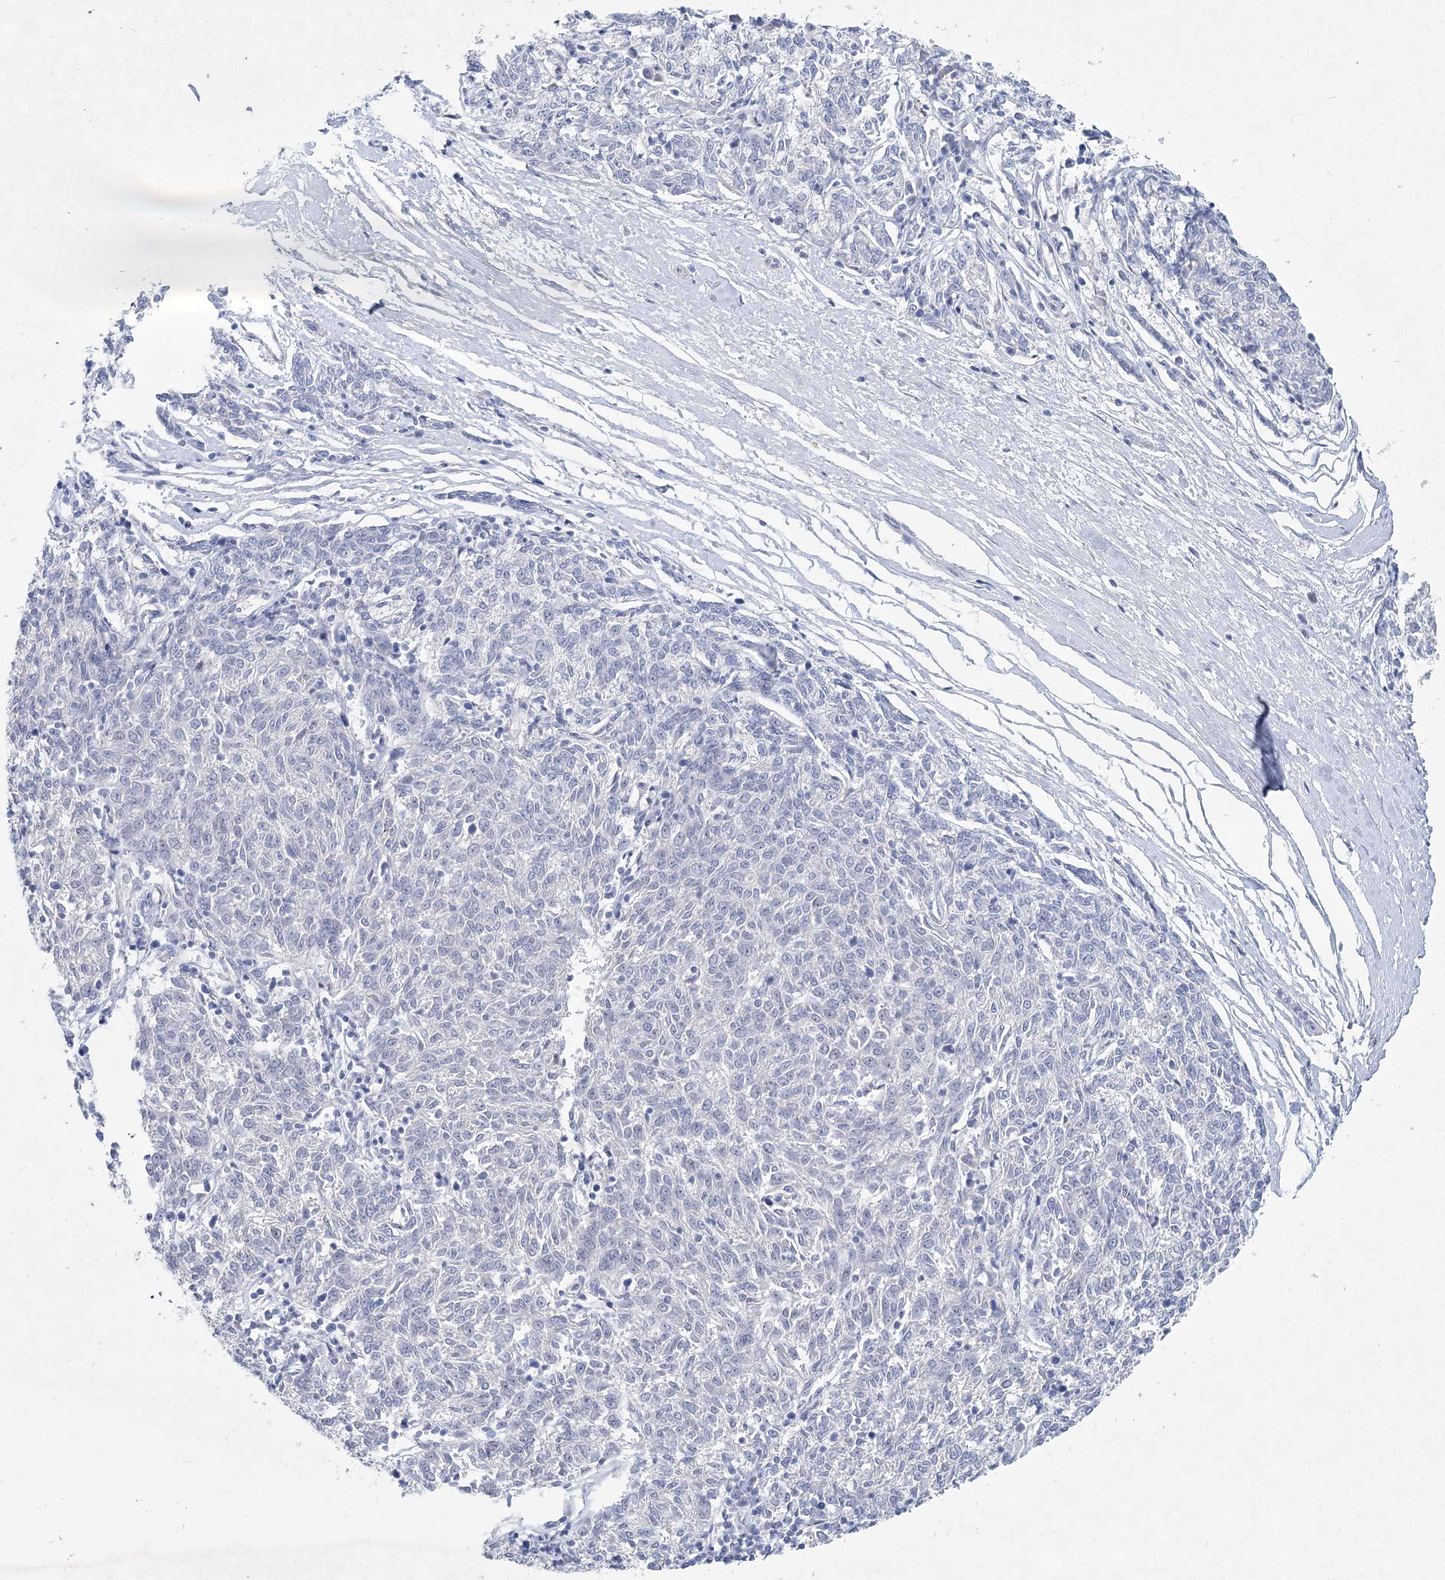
{"staining": {"intensity": "negative", "quantity": "none", "location": "none"}, "tissue": "melanoma", "cell_type": "Tumor cells", "image_type": "cancer", "snomed": [{"axis": "morphology", "description": "Malignant melanoma, NOS"}, {"axis": "topography", "description": "Skin"}], "caption": "Tumor cells are negative for brown protein staining in melanoma.", "gene": "WDR74", "patient": {"sex": "female", "age": 72}}